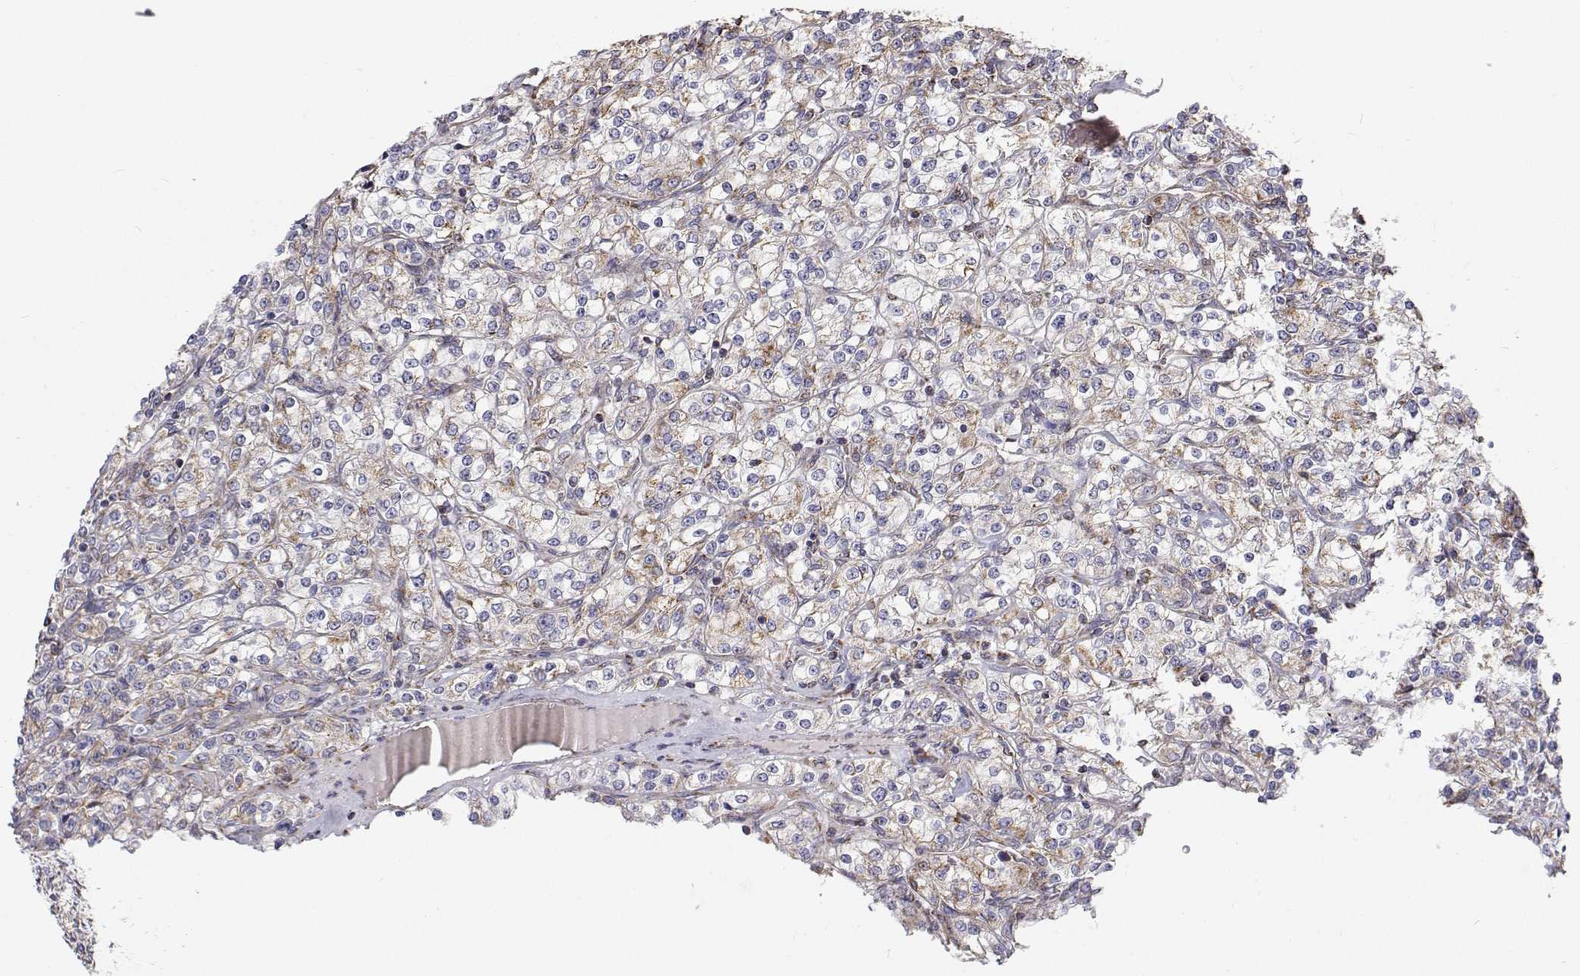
{"staining": {"intensity": "weak", "quantity": "<25%", "location": "cytoplasmic/membranous"}, "tissue": "renal cancer", "cell_type": "Tumor cells", "image_type": "cancer", "snomed": [{"axis": "morphology", "description": "Adenocarcinoma, NOS"}, {"axis": "topography", "description": "Kidney"}], "caption": "Human renal cancer (adenocarcinoma) stained for a protein using immunohistochemistry (IHC) displays no staining in tumor cells.", "gene": "SPICE1", "patient": {"sex": "male", "age": 77}}